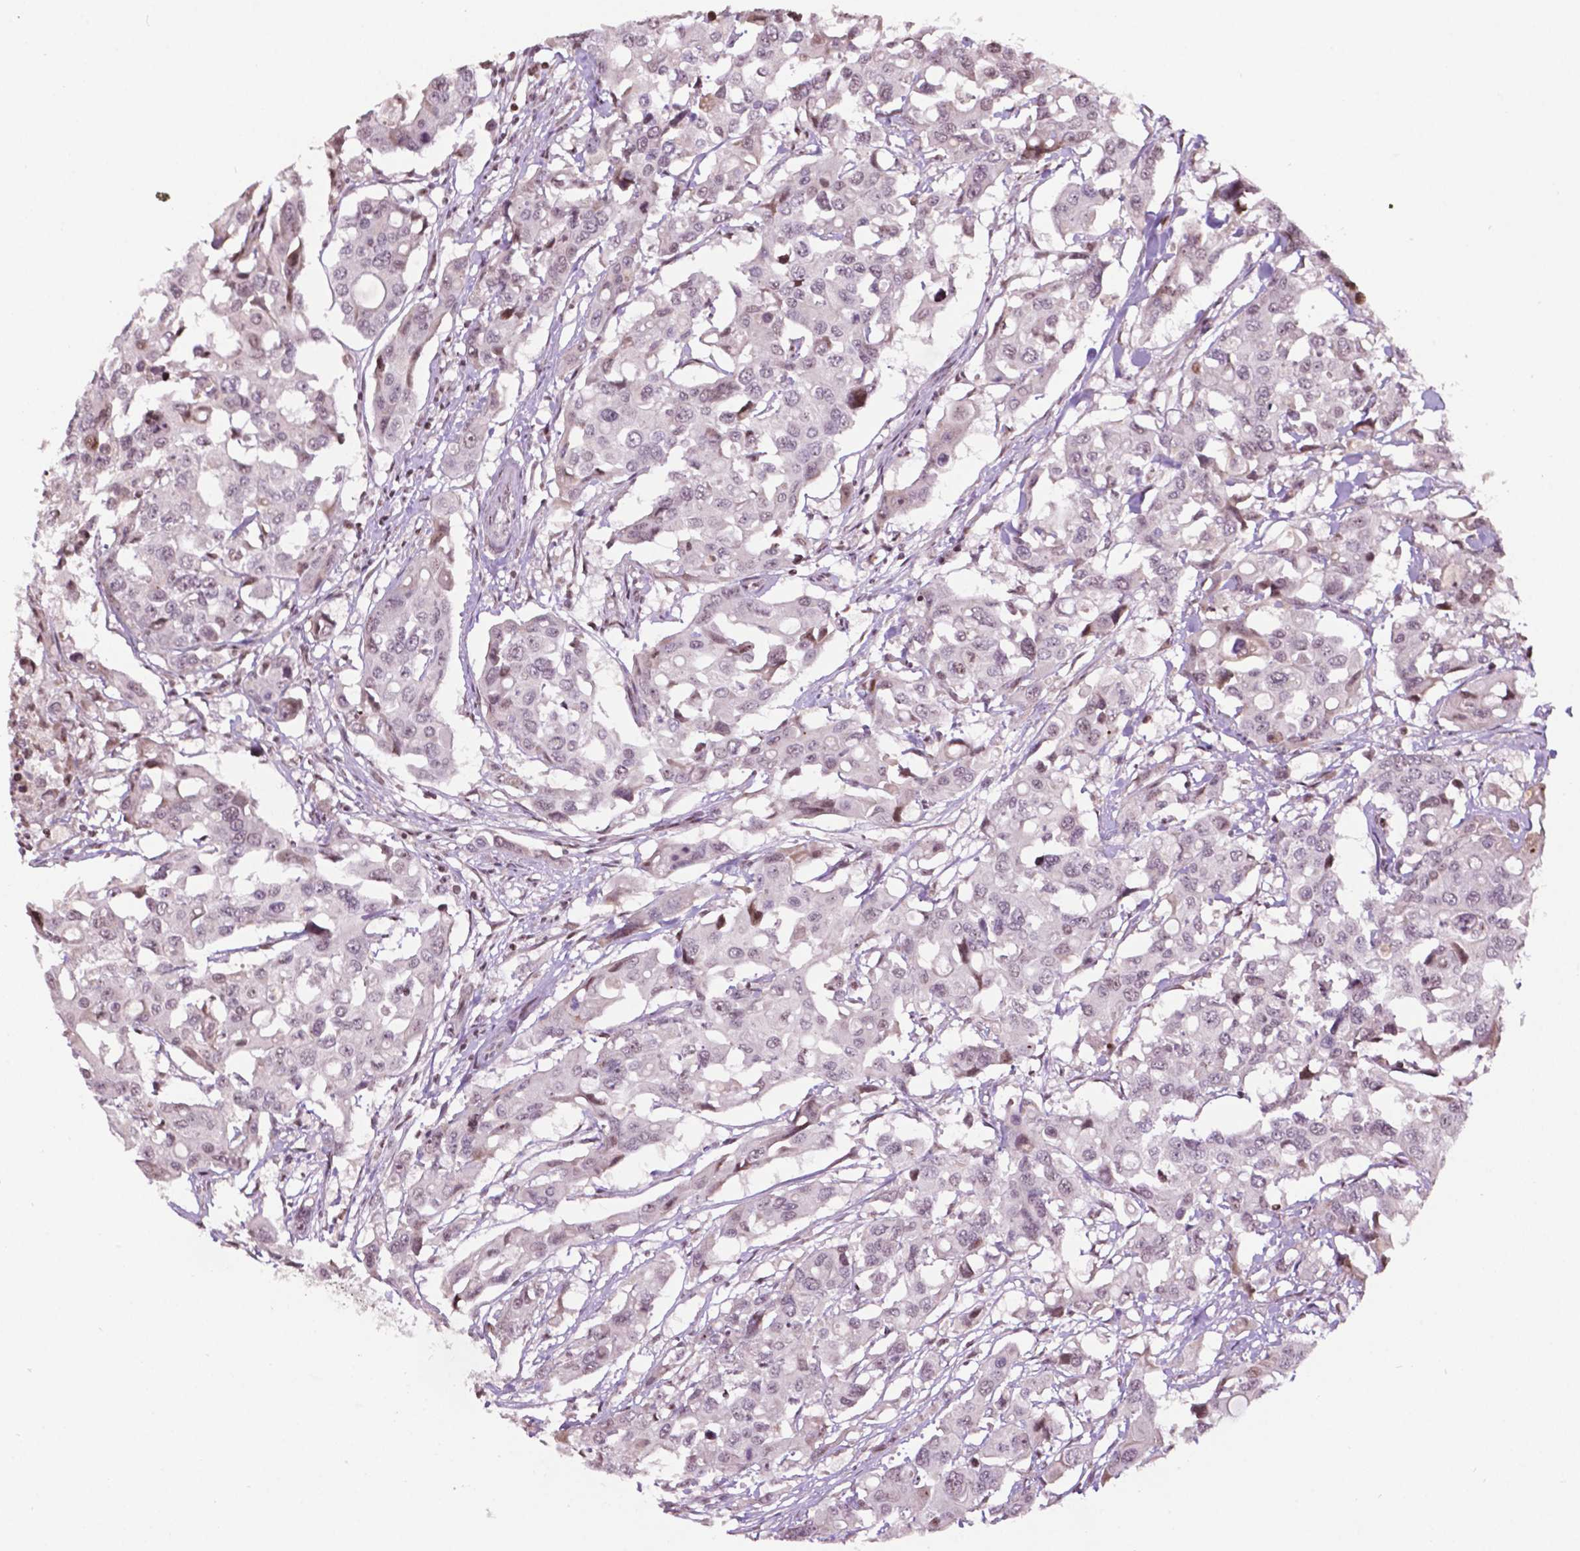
{"staining": {"intensity": "negative", "quantity": "none", "location": "none"}, "tissue": "colorectal cancer", "cell_type": "Tumor cells", "image_type": "cancer", "snomed": [{"axis": "morphology", "description": "Adenocarcinoma, NOS"}, {"axis": "topography", "description": "Colon"}], "caption": "Tumor cells show no significant protein expression in adenocarcinoma (colorectal).", "gene": "PTPN18", "patient": {"sex": "male", "age": 77}}